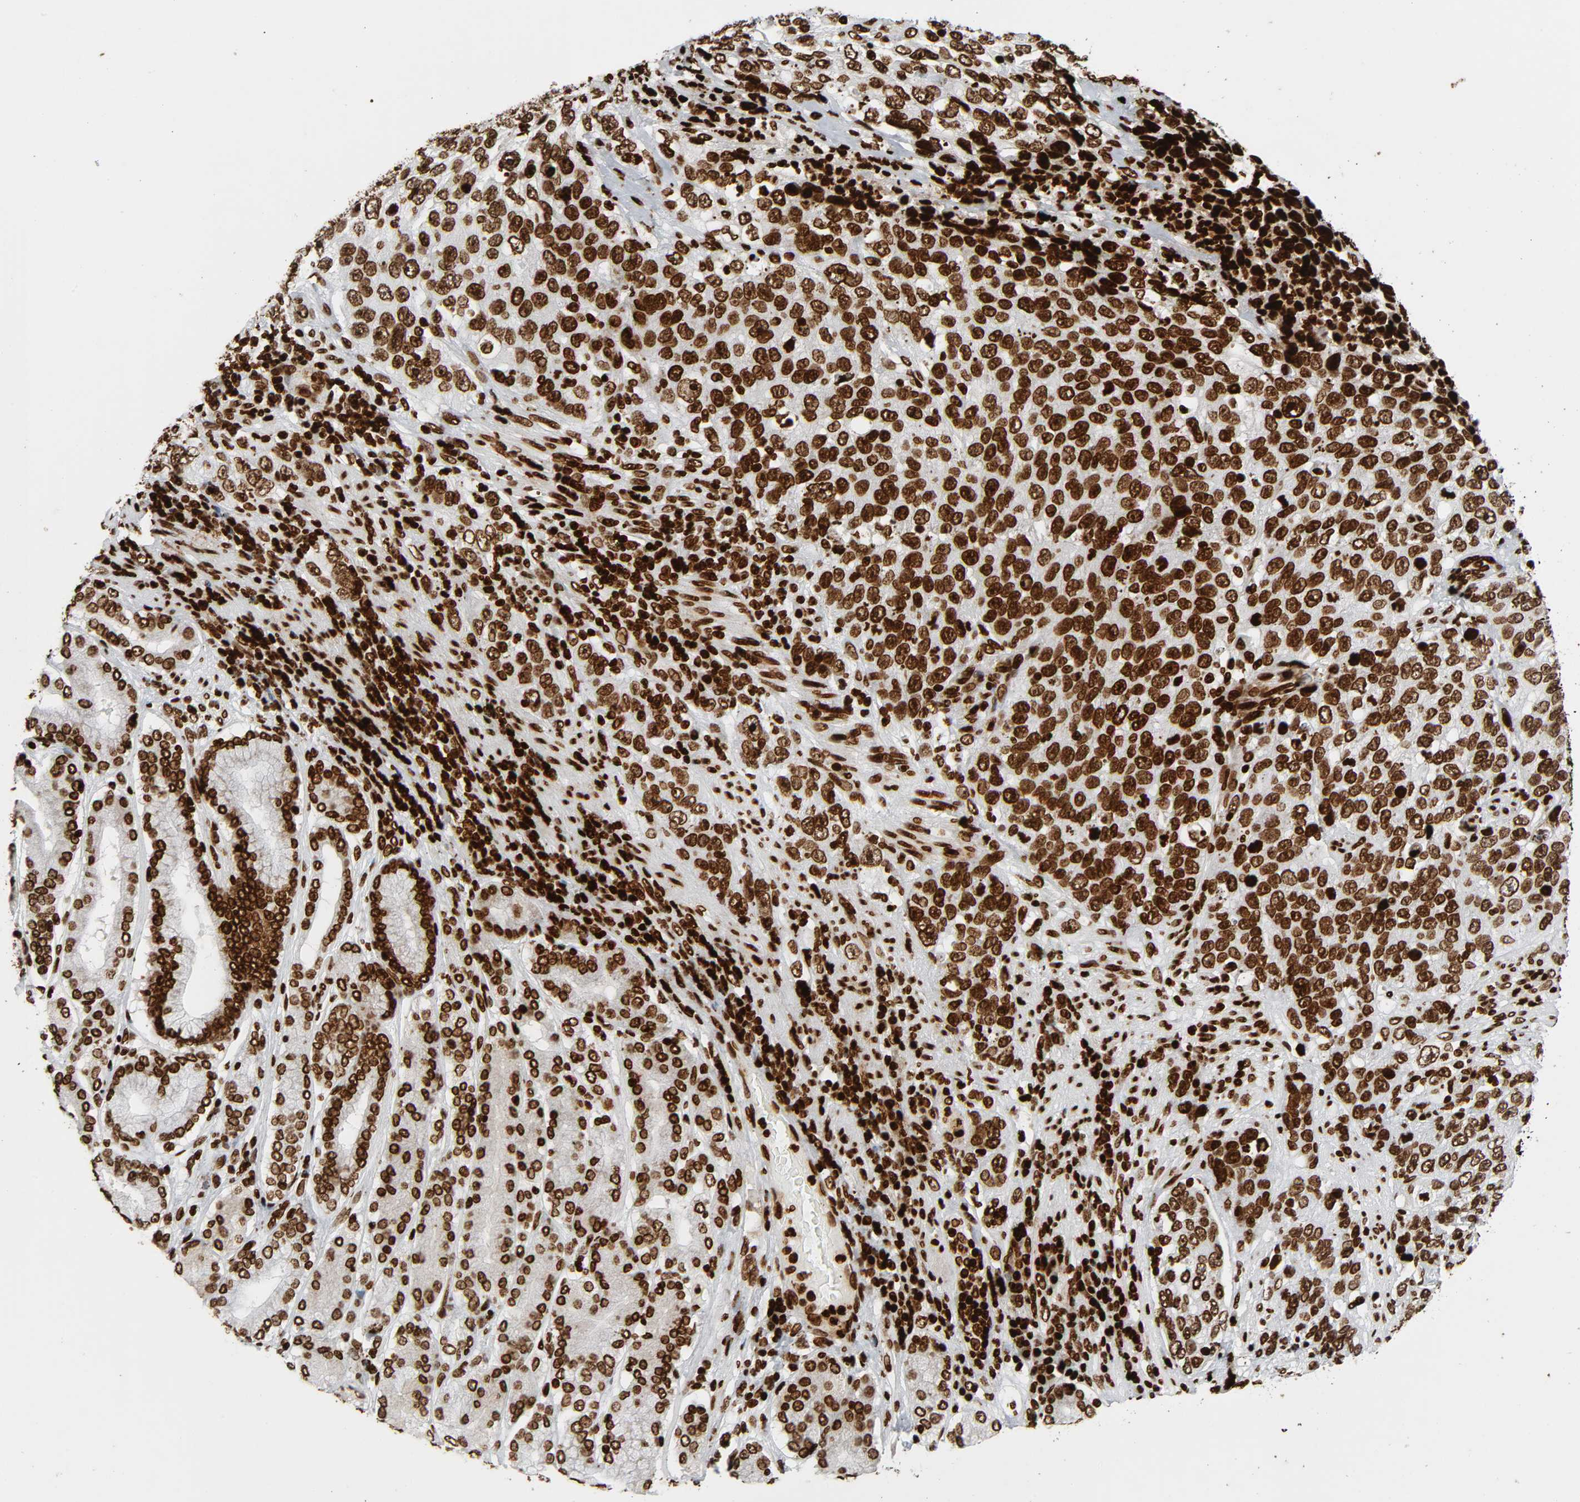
{"staining": {"intensity": "strong", "quantity": ">75%", "location": "nuclear"}, "tissue": "stomach cancer", "cell_type": "Tumor cells", "image_type": "cancer", "snomed": [{"axis": "morphology", "description": "Normal tissue, NOS"}, {"axis": "morphology", "description": "Adenocarcinoma, NOS"}, {"axis": "topography", "description": "Stomach"}], "caption": "A brown stain shows strong nuclear positivity of a protein in human stomach adenocarcinoma tumor cells. The protein is stained brown, and the nuclei are stained in blue (DAB IHC with brightfield microscopy, high magnification).", "gene": "RXRA", "patient": {"sex": "male", "age": 48}}